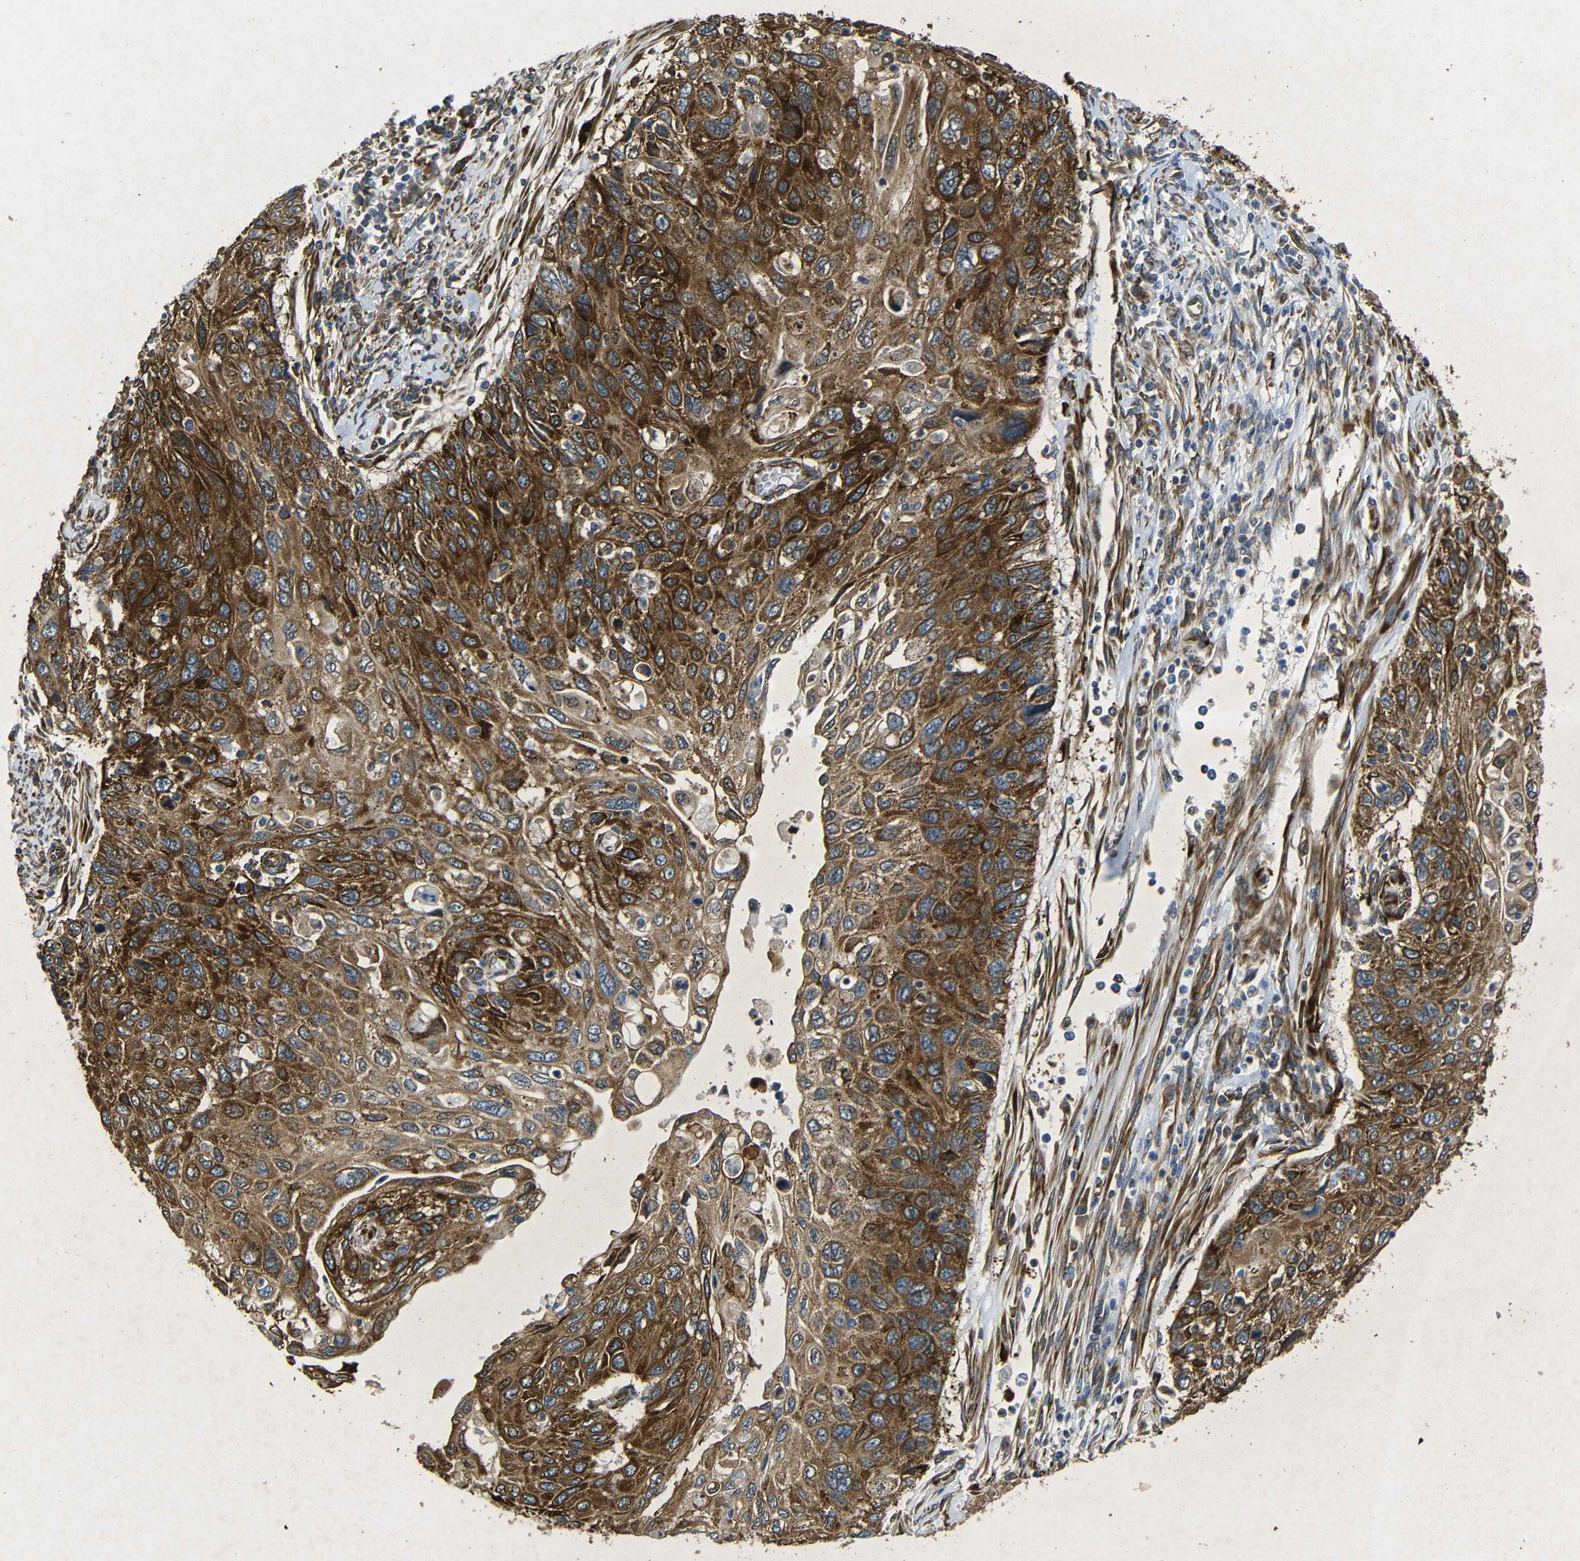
{"staining": {"intensity": "strong", "quantity": ">75%", "location": "cytoplasmic/membranous"}, "tissue": "cervical cancer", "cell_type": "Tumor cells", "image_type": "cancer", "snomed": [{"axis": "morphology", "description": "Squamous cell carcinoma, NOS"}, {"axis": "topography", "description": "Cervix"}], "caption": "The image shows a brown stain indicating the presence of a protein in the cytoplasmic/membranous of tumor cells in squamous cell carcinoma (cervical).", "gene": "BTF3", "patient": {"sex": "female", "age": 70}}